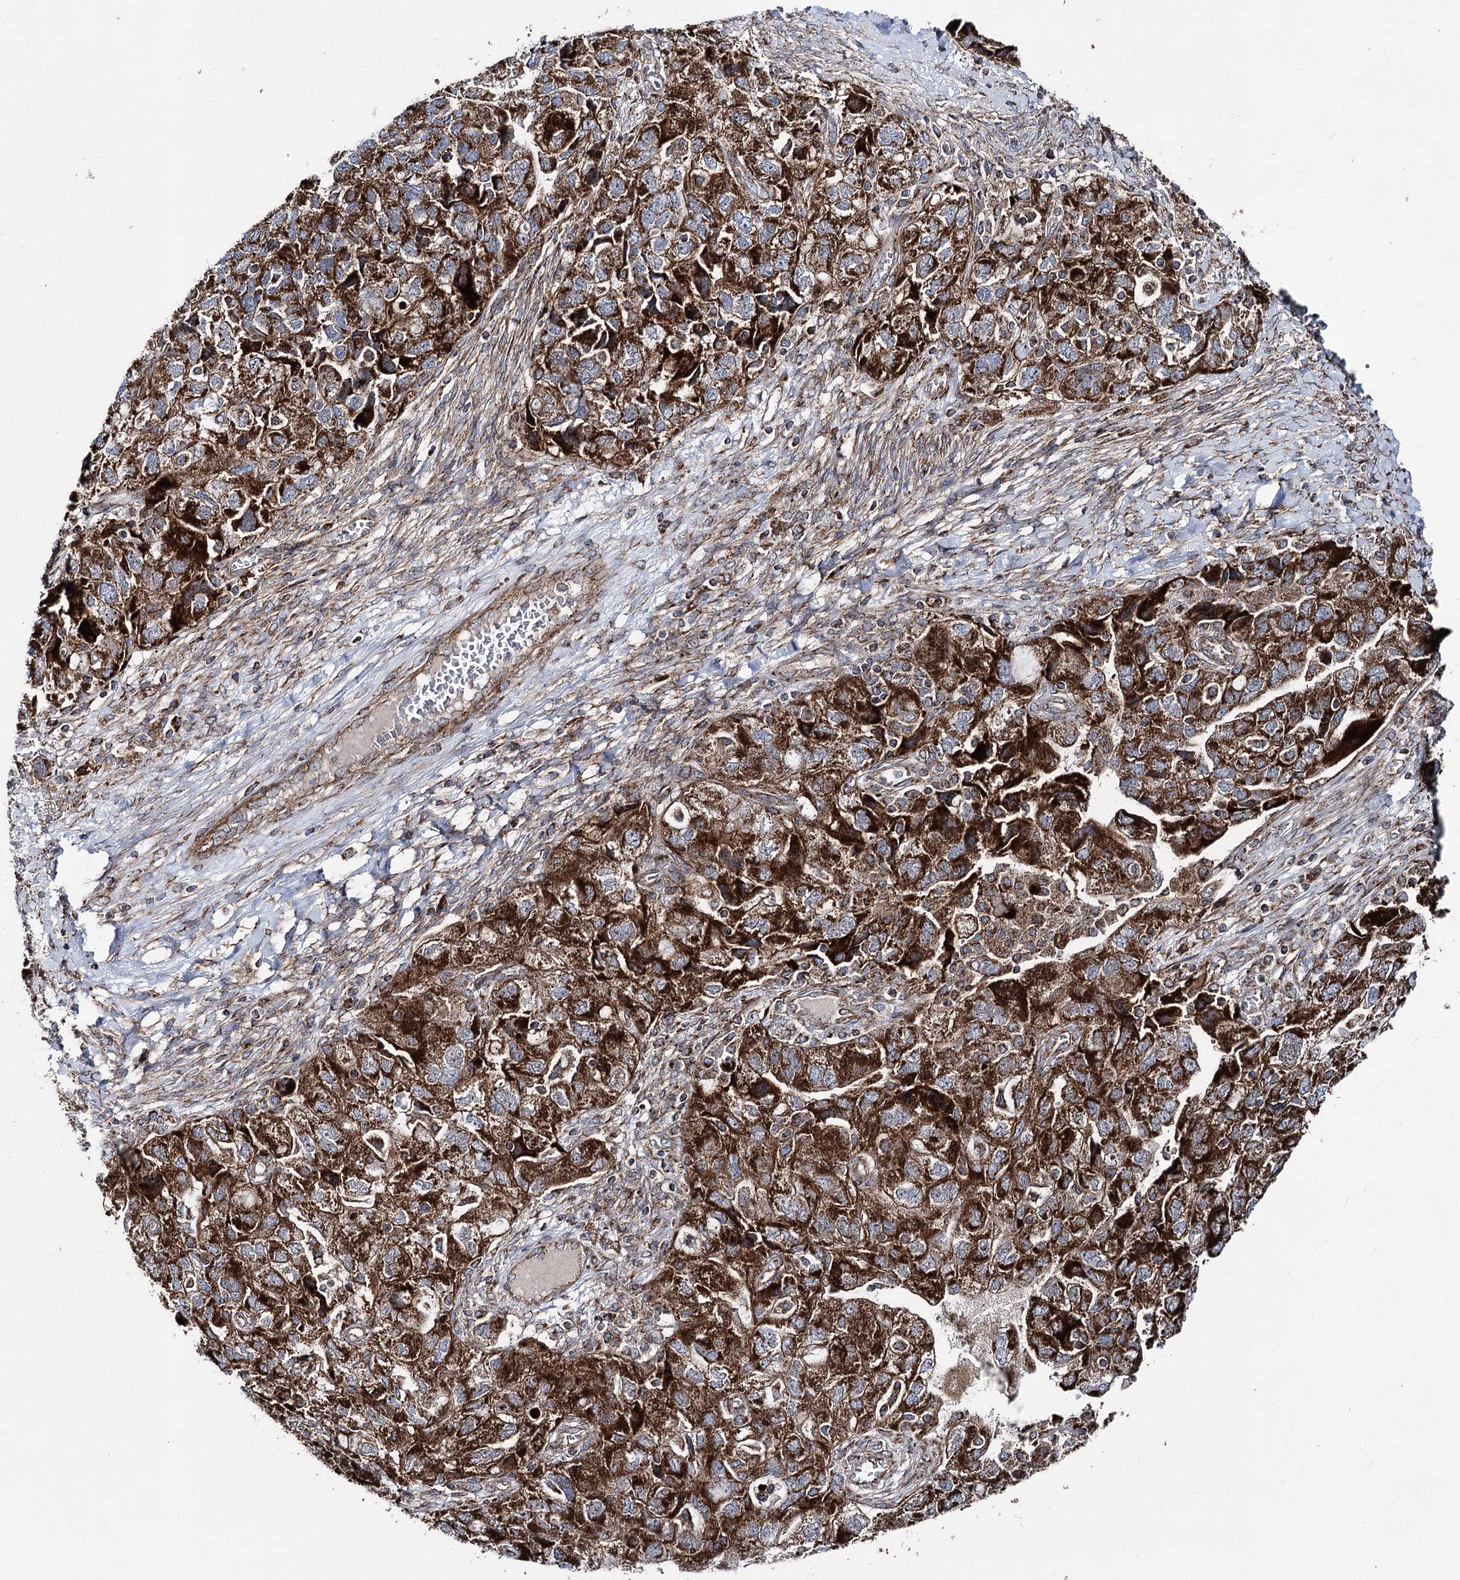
{"staining": {"intensity": "strong", "quantity": ">75%", "location": "cytoplasmic/membranous"}, "tissue": "ovarian cancer", "cell_type": "Tumor cells", "image_type": "cancer", "snomed": [{"axis": "morphology", "description": "Carcinoma, NOS"}, {"axis": "morphology", "description": "Cystadenocarcinoma, serous, NOS"}, {"axis": "topography", "description": "Ovary"}], "caption": "An image showing strong cytoplasmic/membranous positivity in approximately >75% of tumor cells in ovarian cancer (carcinoma), as visualized by brown immunohistochemical staining.", "gene": "MSANTD2", "patient": {"sex": "female", "age": 69}}